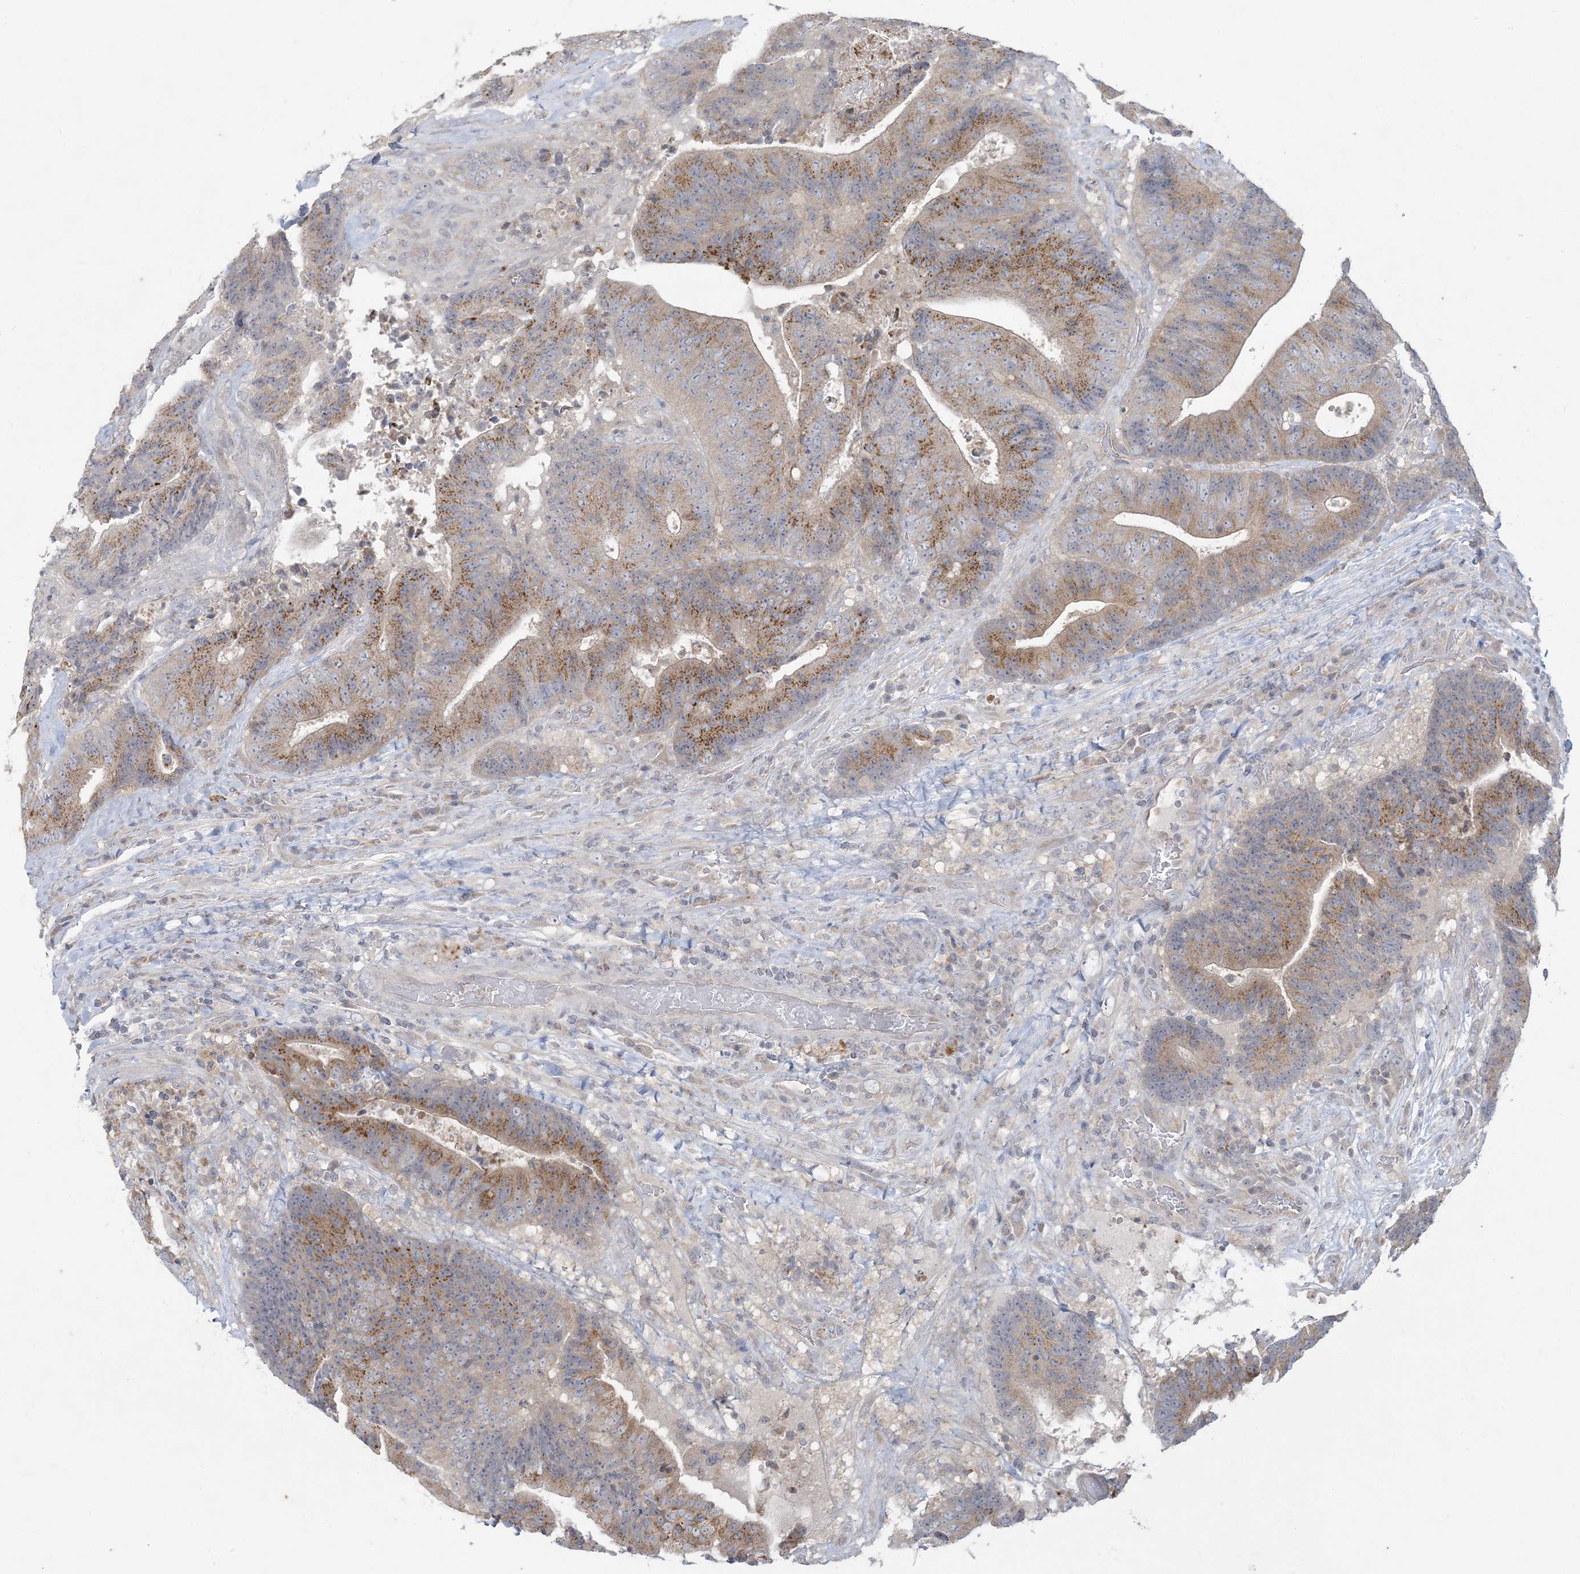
{"staining": {"intensity": "moderate", "quantity": "25%-75%", "location": "cytoplasmic/membranous"}, "tissue": "colorectal cancer", "cell_type": "Tumor cells", "image_type": "cancer", "snomed": [{"axis": "morphology", "description": "Adenocarcinoma, NOS"}, {"axis": "topography", "description": "Rectum"}], "caption": "Protein staining exhibits moderate cytoplasmic/membranous staining in about 25%-75% of tumor cells in colorectal cancer.", "gene": "KIF3A", "patient": {"sex": "male", "age": 72}}